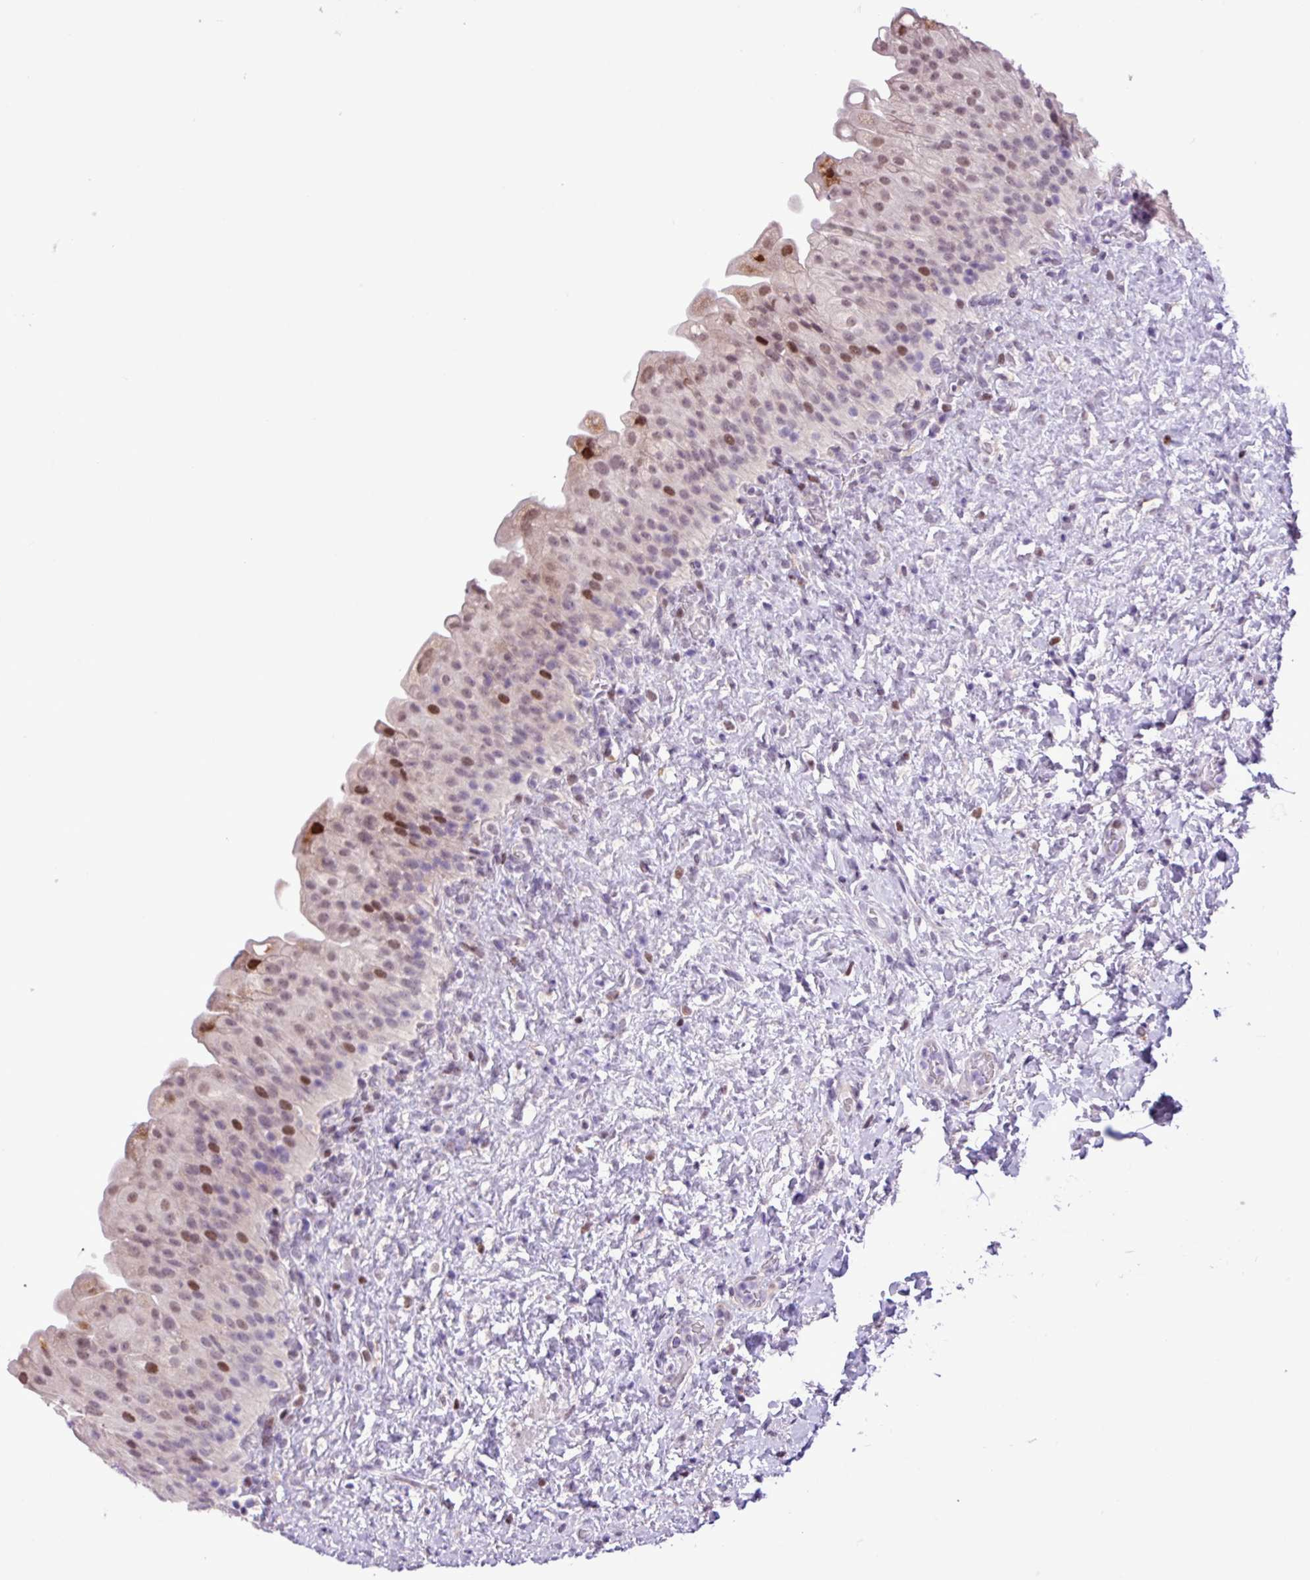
{"staining": {"intensity": "moderate", "quantity": "<25%", "location": "cytoplasmic/membranous,nuclear"}, "tissue": "urinary bladder", "cell_type": "Urothelial cells", "image_type": "normal", "snomed": [{"axis": "morphology", "description": "Normal tissue, NOS"}, {"axis": "topography", "description": "Urinary bladder"}], "caption": "Immunohistochemistry photomicrograph of normal urinary bladder: urinary bladder stained using immunohistochemistry displays low levels of moderate protein expression localized specifically in the cytoplasmic/membranous,nuclear of urothelial cells, appearing as a cytoplasmic/membranous,nuclear brown color.", "gene": "ZNF354A", "patient": {"sex": "female", "age": 27}}